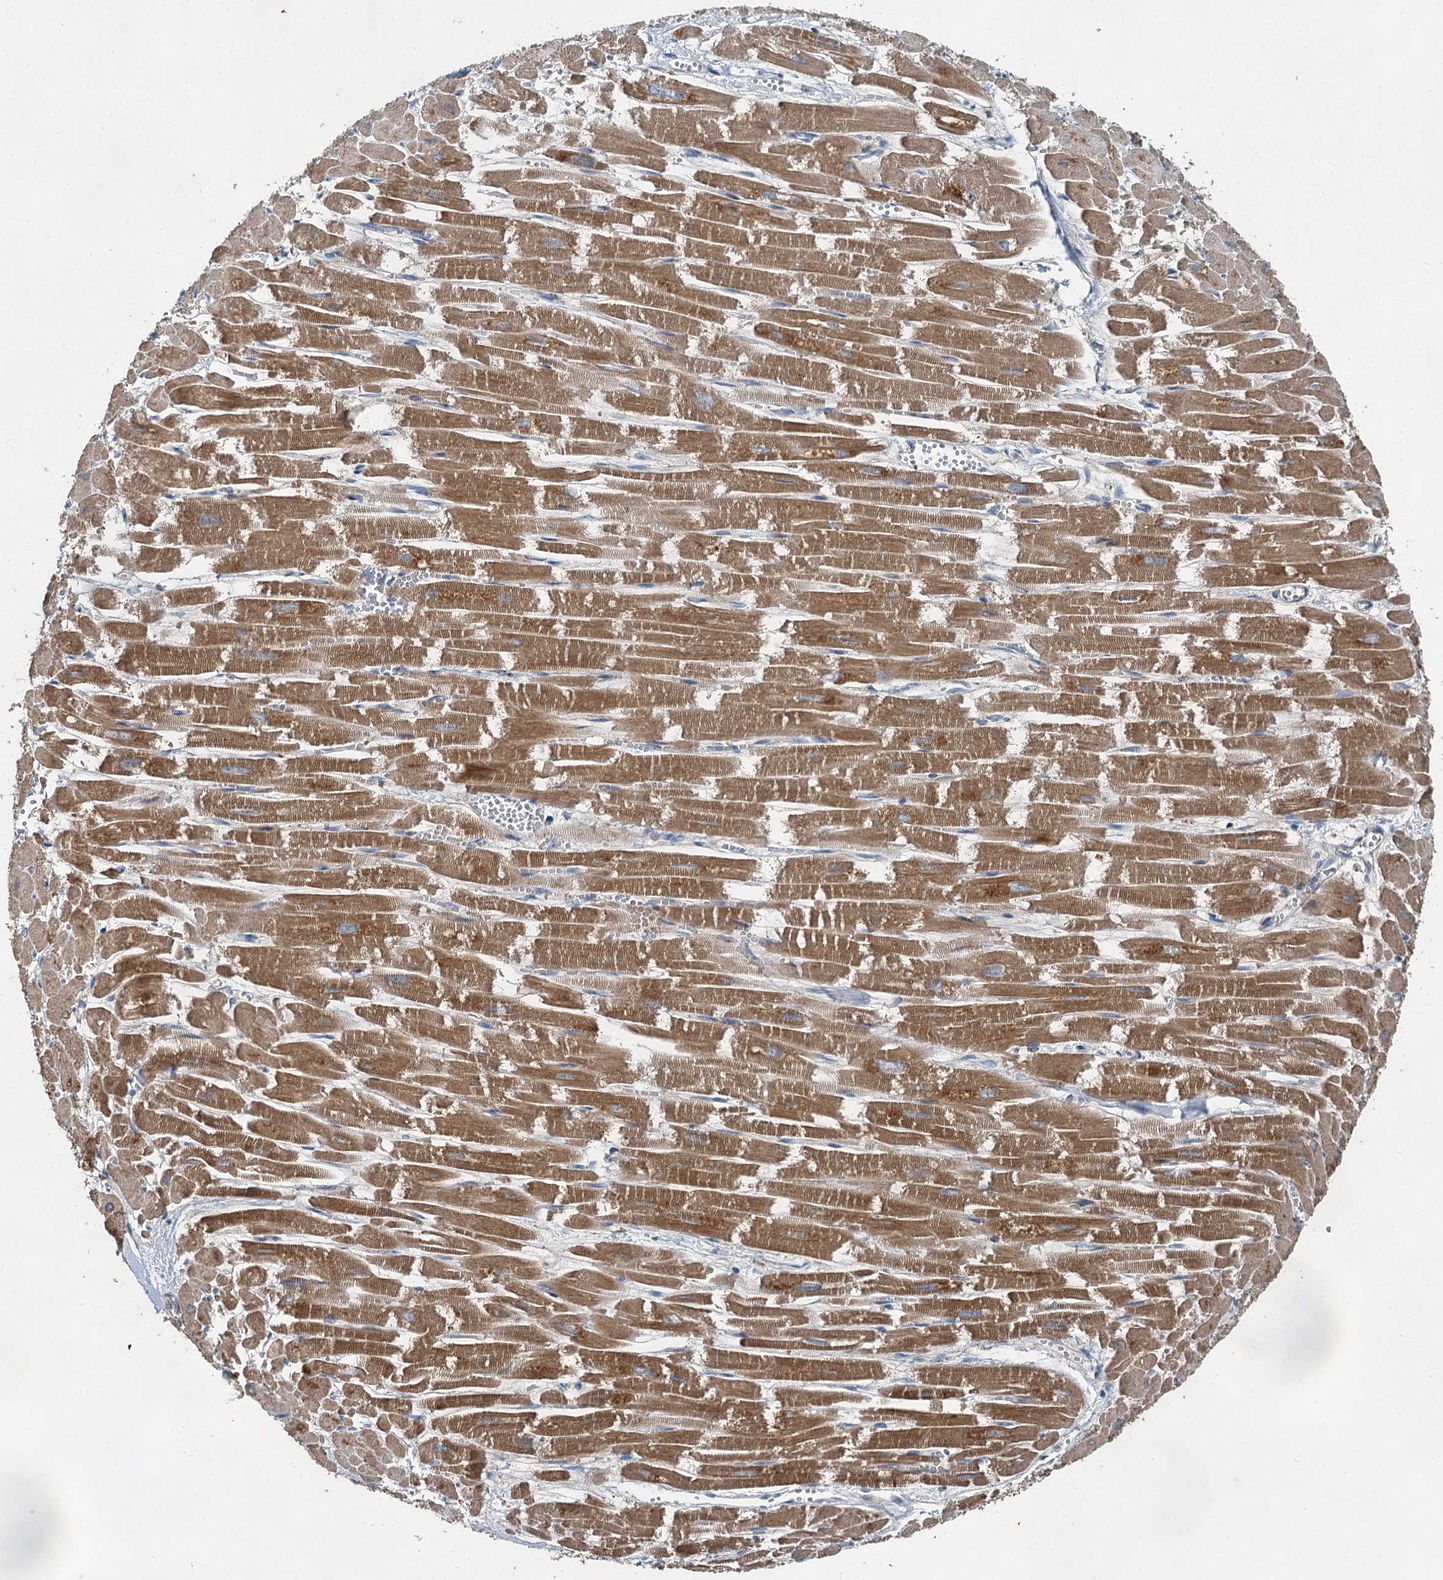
{"staining": {"intensity": "moderate", "quantity": ">75%", "location": "cytoplasmic/membranous"}, "tissue": "heart muscle", "cell_type": "Cardiomyocytes", "image_type": "normal", "snomed": [{"axis": "morphology", "description": "Normal tissue, NOS"}, {"axis": "topography", "description": "Heart"}], "caption": "This is an image of immunohistochemistry (IHC) staining of benign heart muscle, which shows moderate staining in the cytoplasmic/membranous of cardiomyocytes.", "gene": "HAUS2", "patient": {"sex": "male", "age": 54}}